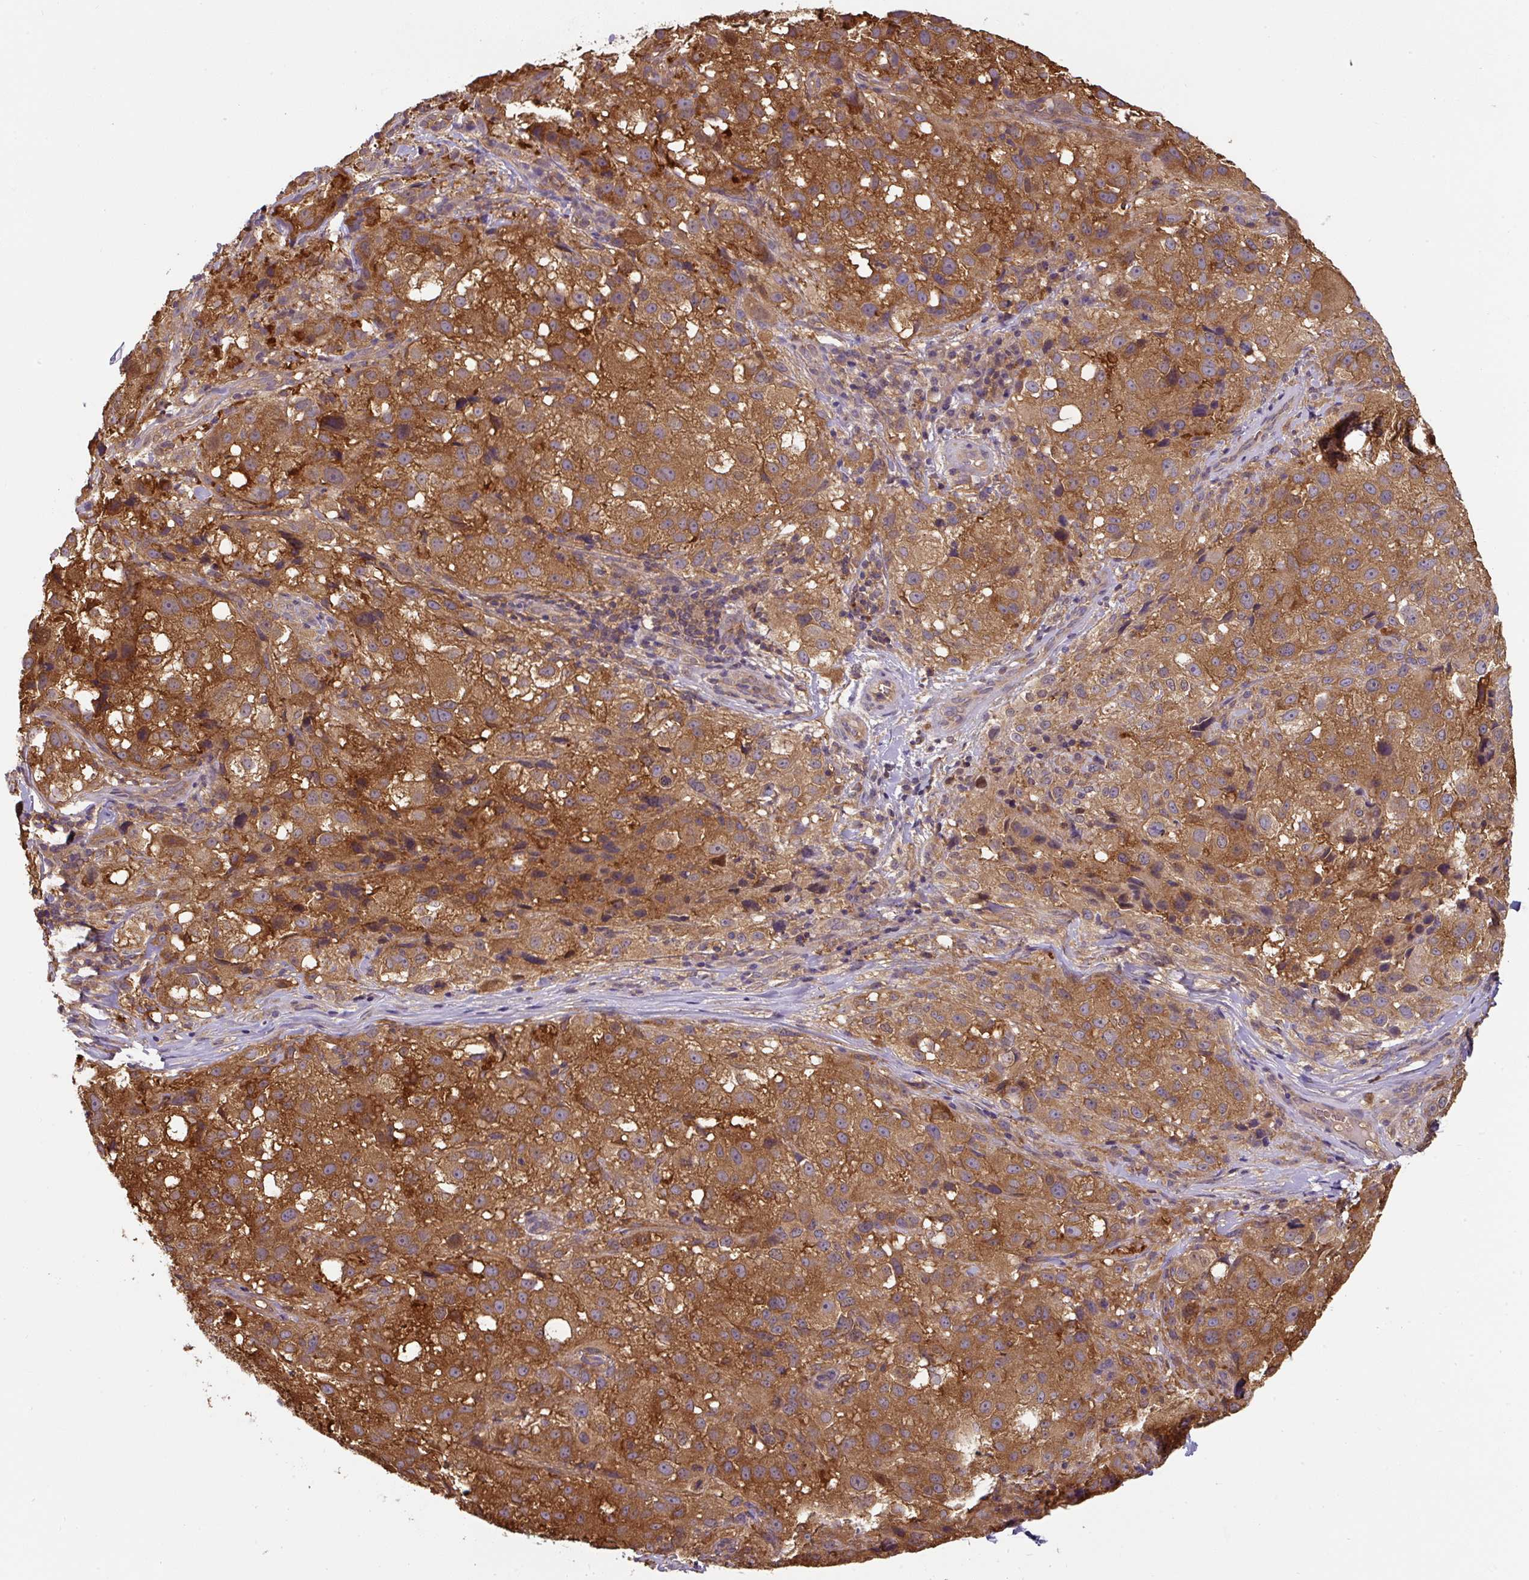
{"staining": {"intensity": "strong", "quantity": ">75%", "location": "cytoplasmic/membranous"}, "tissue": "melanoma", "cell_type": "Tumor cells", "image_type": "cancer", "snomed": [{"axis": "morphology", "description": "Necrosis, NOS"}, {"axis": "morphology", "description": "Malignant melanoma, NOS"}, {"axis": "topography", "description": "Skin"}], "caption": "There is high levels of strong cytoplasmic/membranous staining in tumor cells of melanoma, as demonstrated by immunohistochemical staining (brown color).", "gene": "ST13", "patient": {"sex": "female", "age": 87}}